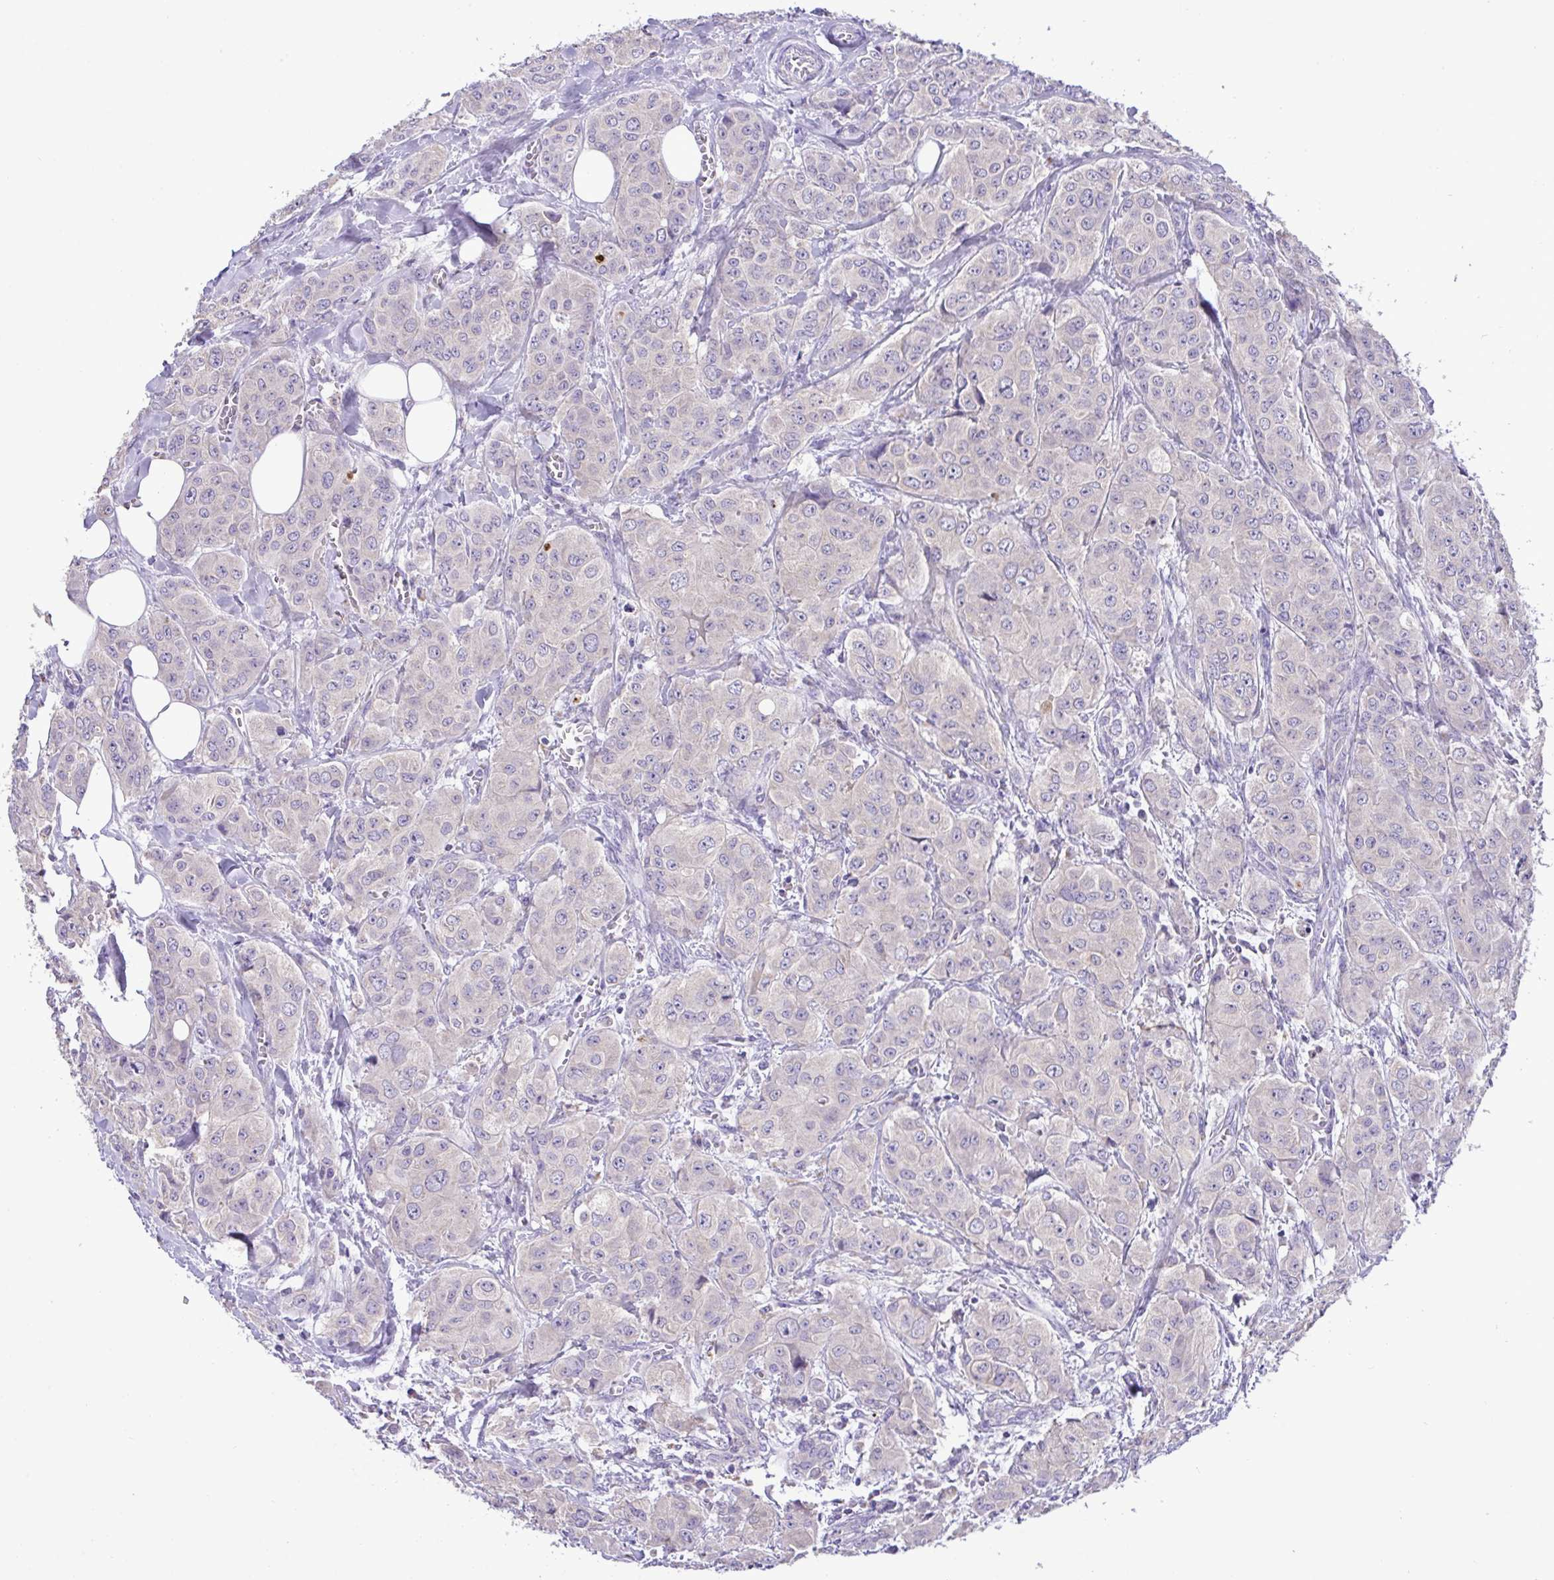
{"staining": {"intensity": "moderate", "quantity": "<25%", "location": "cytoplasmic/membranous"}, "tissue": "breast cancer", "cell_type": "Tumor cells", "image_type": "cancer", "snomed": [{"axis": "morphology", "description": "Duct carcinoma"}, {"axis": "topography", "description": "Breast"}], "caption": "Approximately <25% of tumor cells in breast cancer exhibit moderate cytoplasmic/membranous protein positivity as visualized by brown immunohistochemical staining.", "gene": "ST8SIA2", "patient": {"sex": "female", "age": 43}}